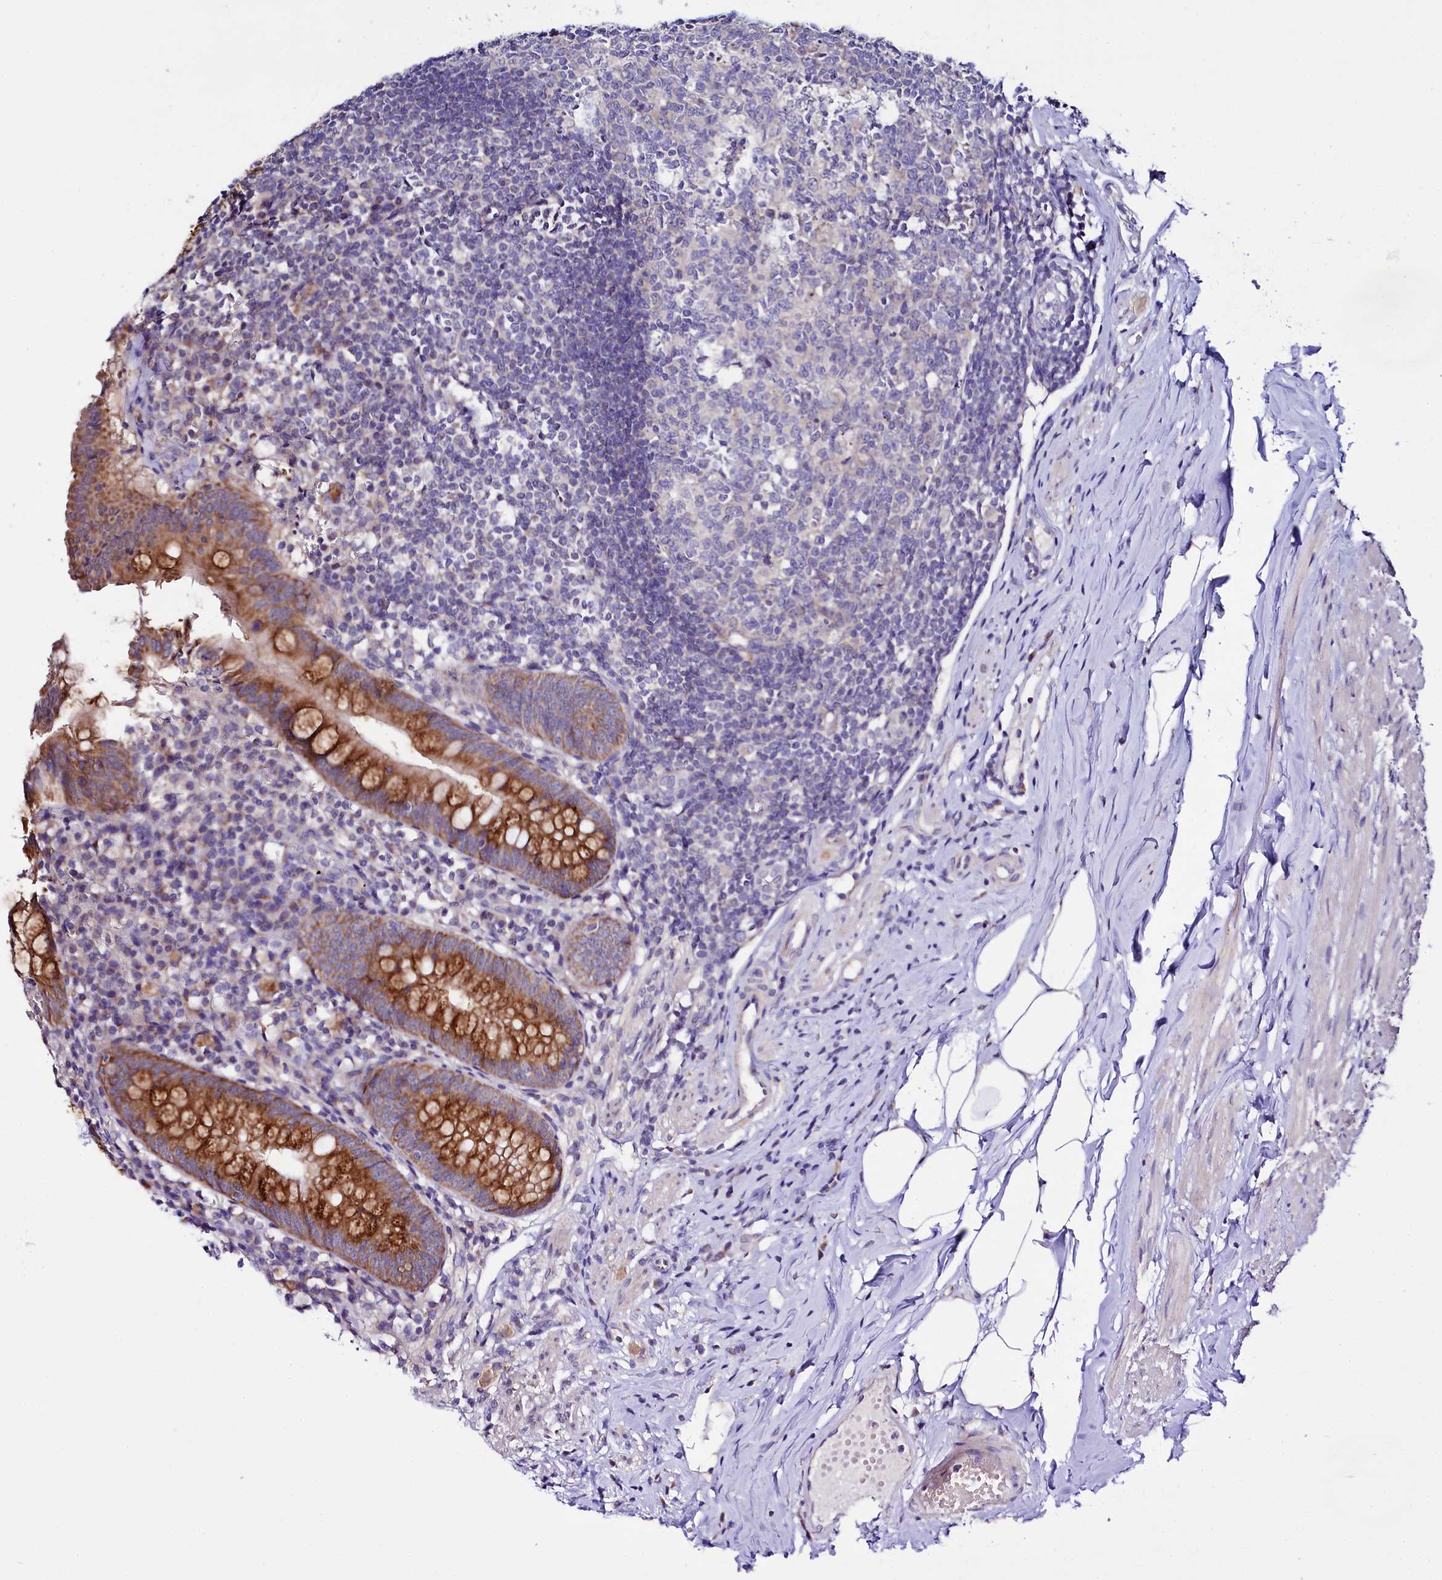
{"staining": {"intensity": "strong", "quantity": ">75%", "location": "cytoplasmic/membranous"}, "tissue": "appendix", "cell_type": "Glandular cells", "image_type": "normal", "snomed": [{"axis": "morphology", "description": "Normal tissue, NOS"}, {"axis": "topography", "description": "Appendix"}], "caption": "Immunohistochemical staining of unremarkable appendix shows >75% levels of strong cytoplasmic/membranous protein positivity in about >75% of glandular cells.", "gene": "CEP295", "patient": {"sex": "female", "age": 54}}